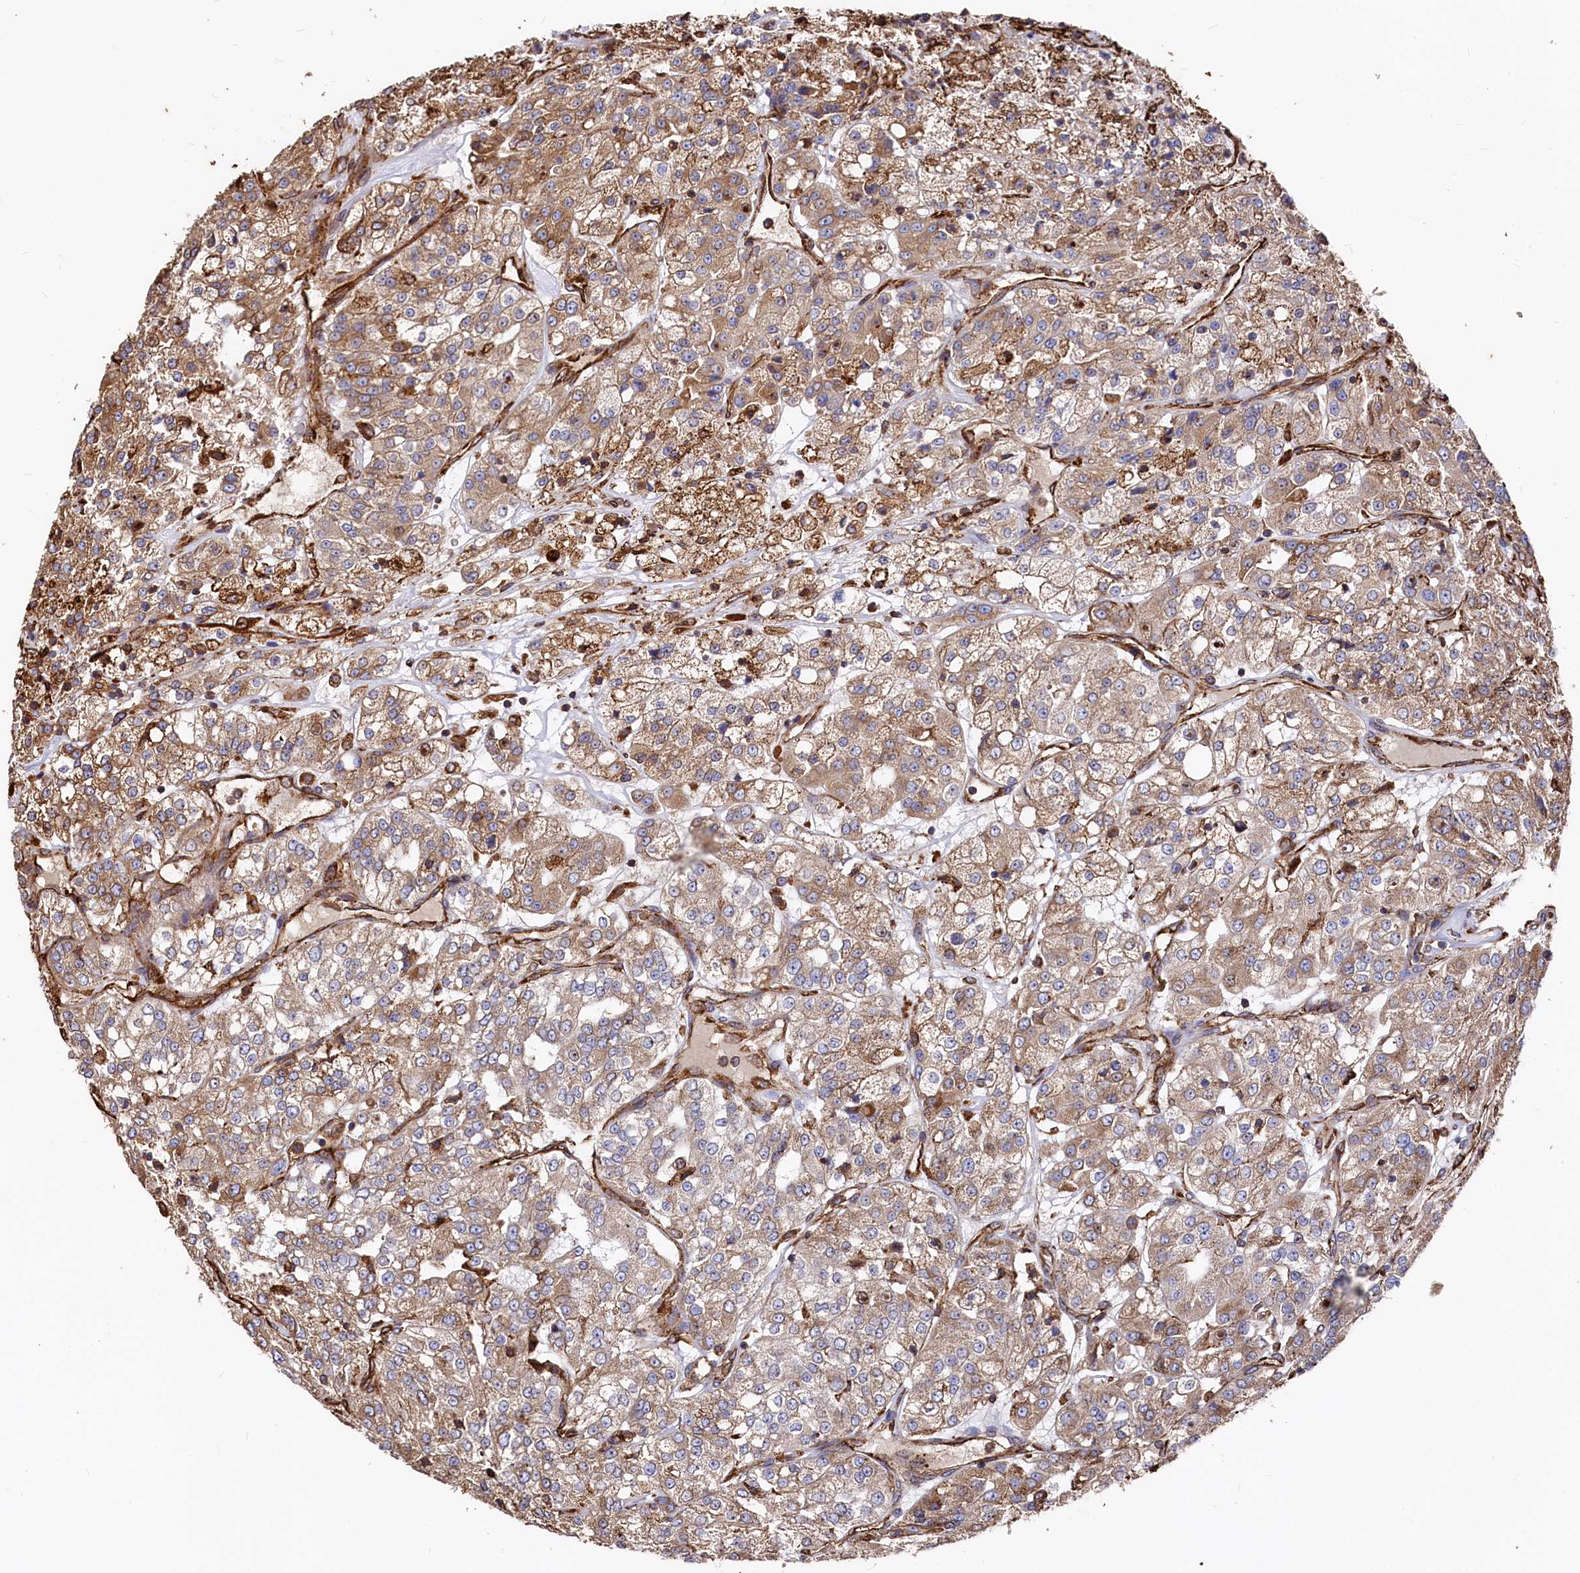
{"staining": {"intensity": "moderate", "quantity": ">75%", "location": "cytoplasmic/membranous"}, "tissue": "renal cancer", "cell_type": "Tumor cells", "image_type": "cancer", "snomed": [{"axis": "morphology", "description": "Adenocarcinoma, NOS"}, {"axis": "topography", "description": "Kidney"}], "caption": "IHC of renal cancer exhibits medium levels of moderate cytoplasmic/membranous expression in approximately >75% of tumor cells.", "gene": "NEURL1B", "patient": {"sex": "female", "age": 63}}